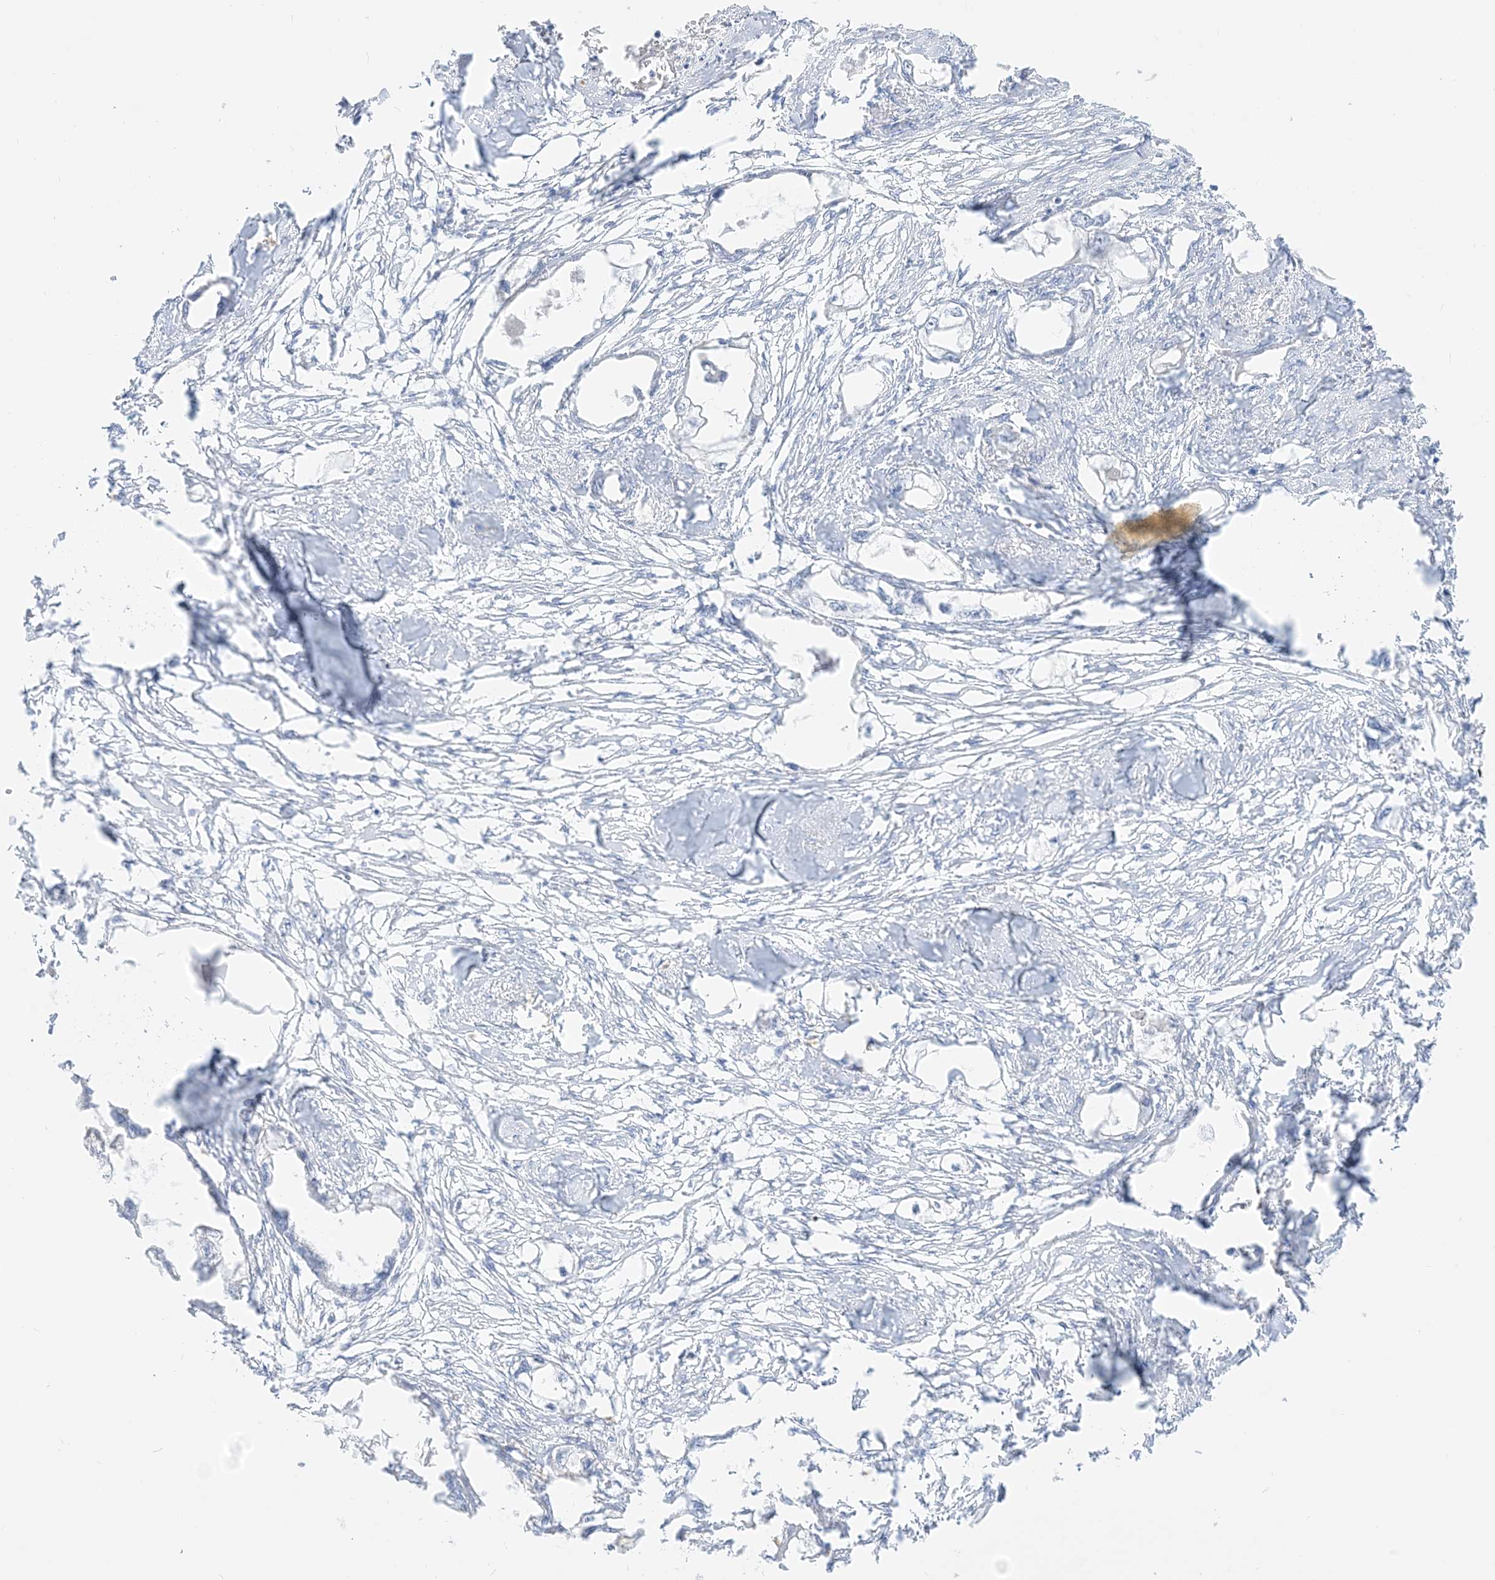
{"staining": {"intensity": "negative", "quantity": "none", "location": "none"}, "tissue": "endometrial cancer", "cell_type": "Tumor cells", "image_type": "cancer", "snomed": [{"axis": "morphology", "description": "Adenocarcinoma, NOS"}, {"axis": "morphology", "description": "Adenocarcinoma, metastatic, NOS"}, {"axis": "topography", "description": "Adipose tissue"}, {"axis": "topography", "description": "Endometrium"}], "caption": "This is an IHC micrograph of human endometrial cancer. There is no expression in tumor cells.", "gene": "SLC26A3", "patient": {"sex": "female", "age": 67}}